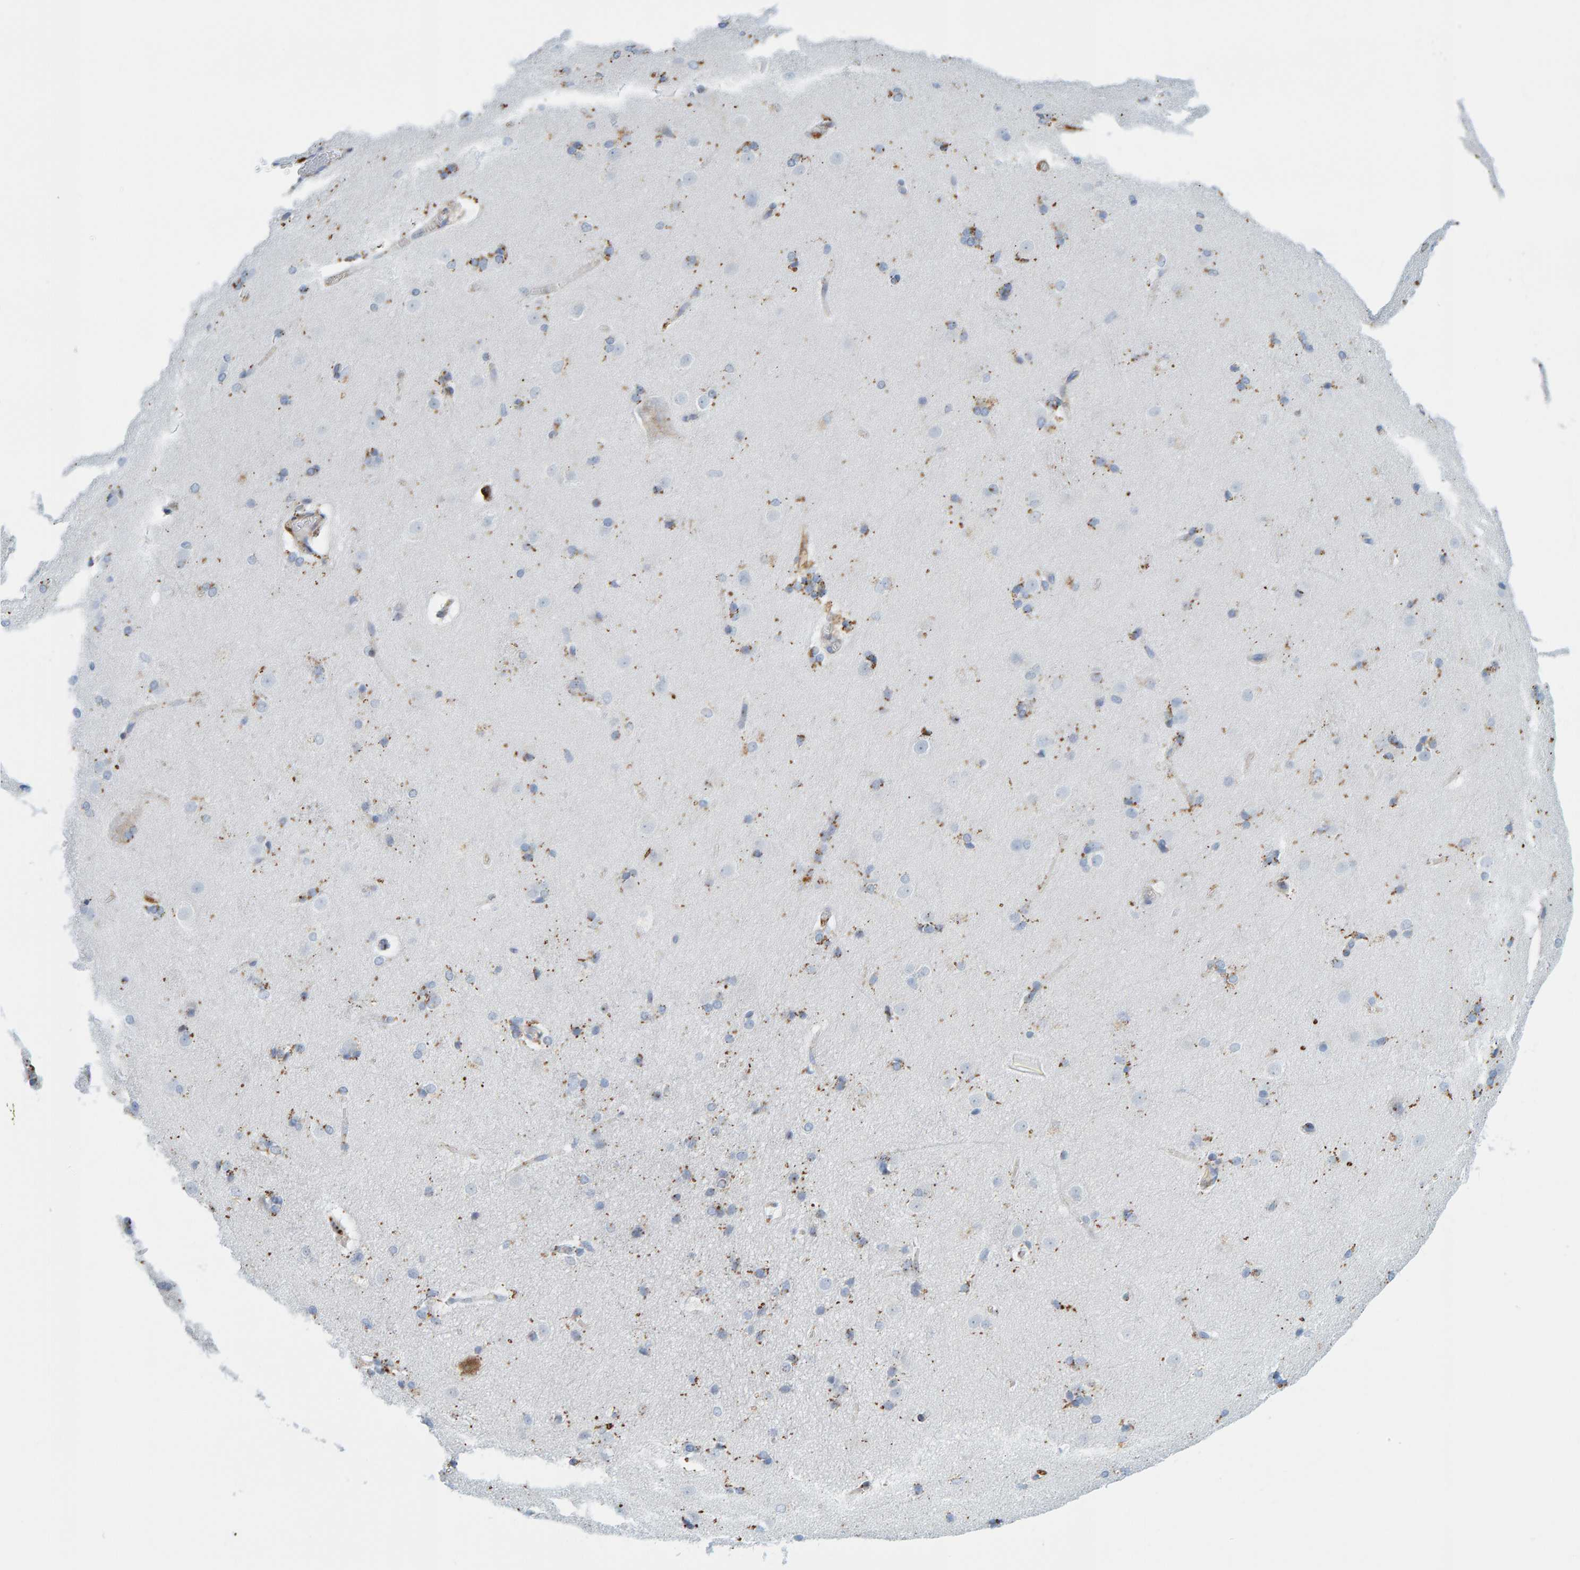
{"staining": {"intensity": "moderate", "quantity": "25%-75%", "location": "cytoplasmic/membranous"}, "tissue": "caudate", "cell_type": "Glial cells", "image_type": "normal", "snomed": [{"axis": "morphology", "description": "Normal tissue, NOS"}, {"axis": "topography", "description": "Lateral ventricle wall"}], "caption": "Immunohistochemical staining of normal human caudate shows 25%-75% levels of moderate cytoplasmic/membranous protein expression in approximately 25%-75% of glial cells.", "gene": "BIN3", "patient": {"sex": "female", "age": 19}}